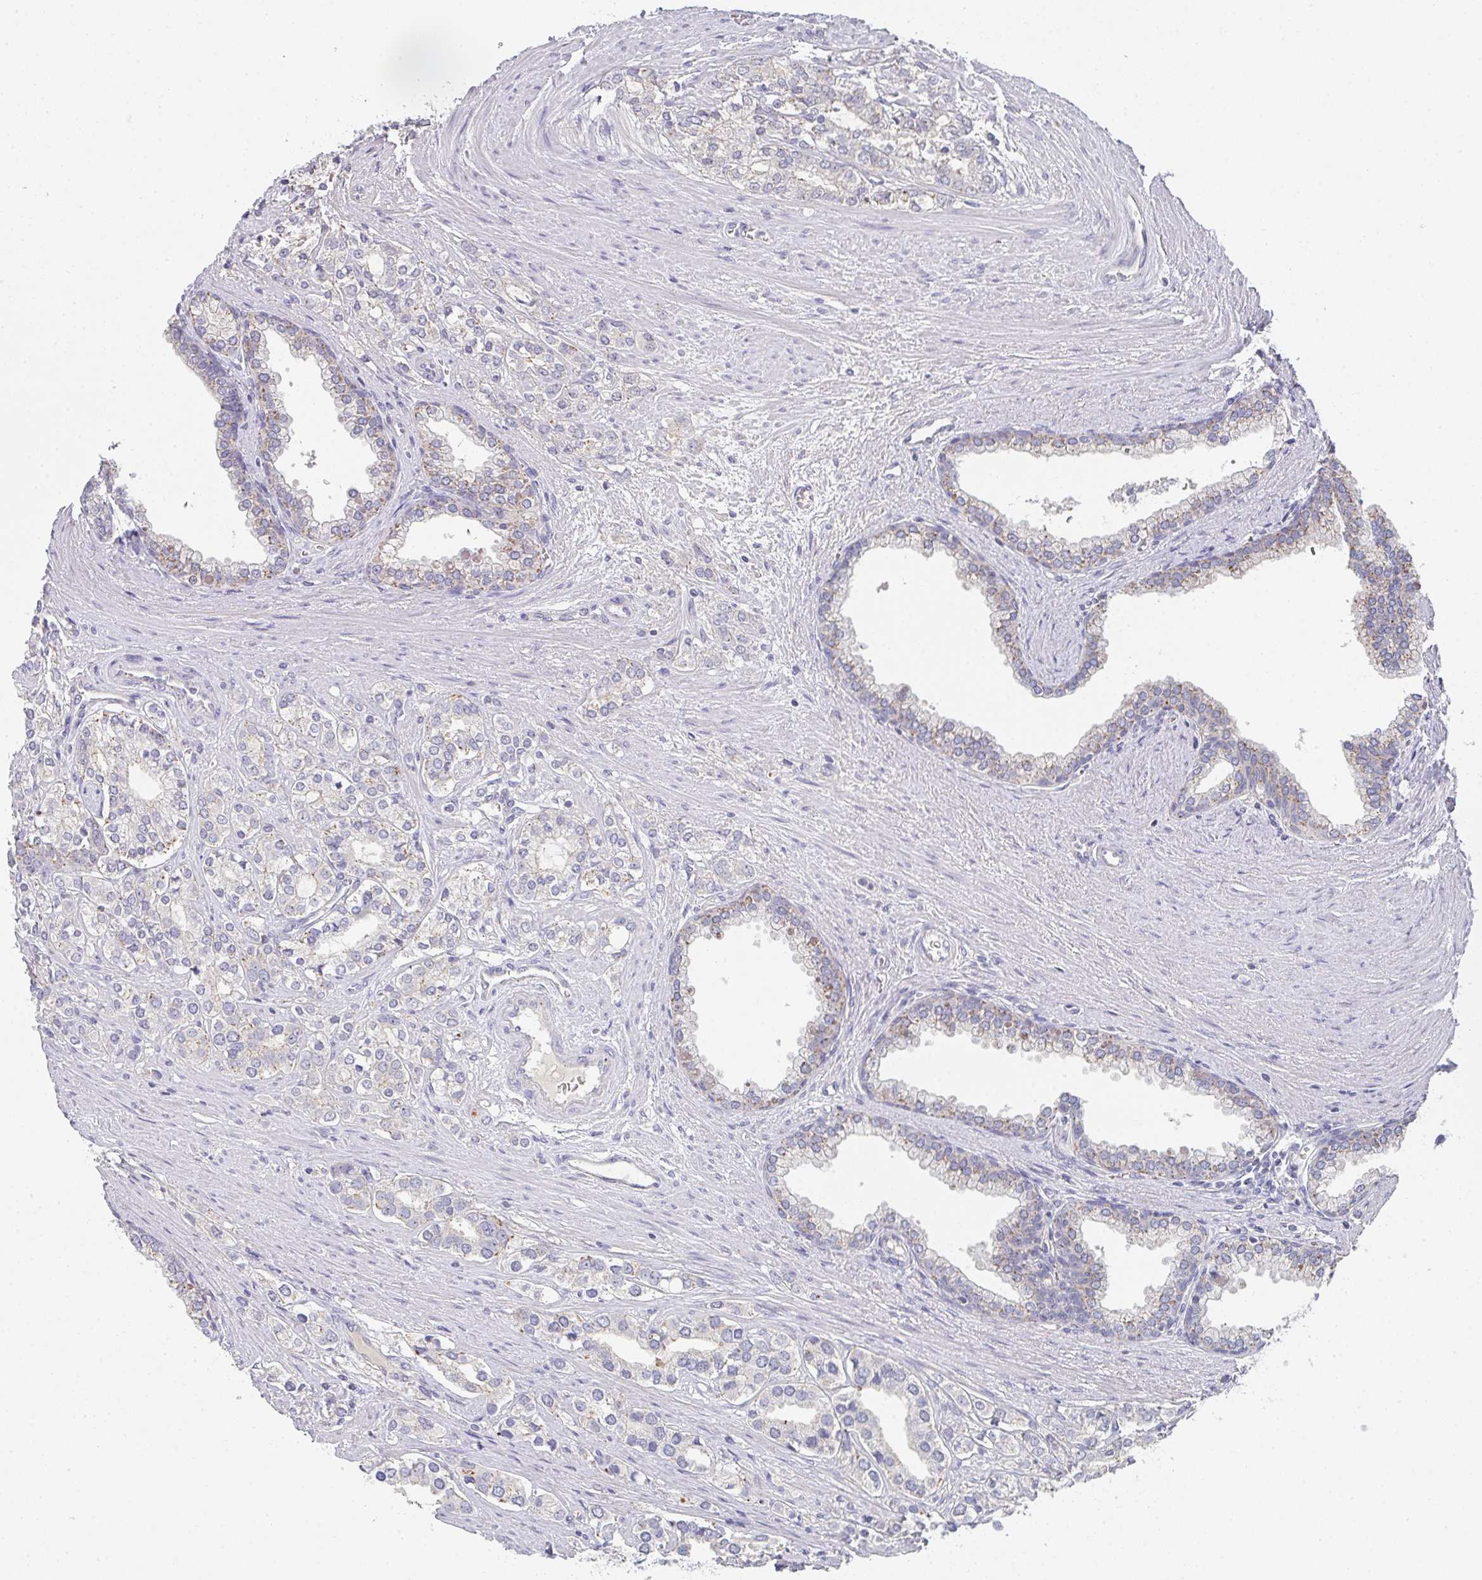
{"staining": {"intensity": "negative", "quantity": "none", "location": "none"}, "tissue": "prostate cancer", "cell_type": "Tumor cells", "image_type": "cancer", "snomed": [{"axis": "morphology", "description": "Adenocarcinoma, High grade"}, {"axis": "topography", "description": "Prostate"}], "caption": "This is a photomicrograph of immunohistochemistry (IHC) staining of high-grade adenocarcinoma (prostate), which shows no positivity in tumor cells.", "gene": "CHMP5", "patient": {"sex": "male", "age": 58}}